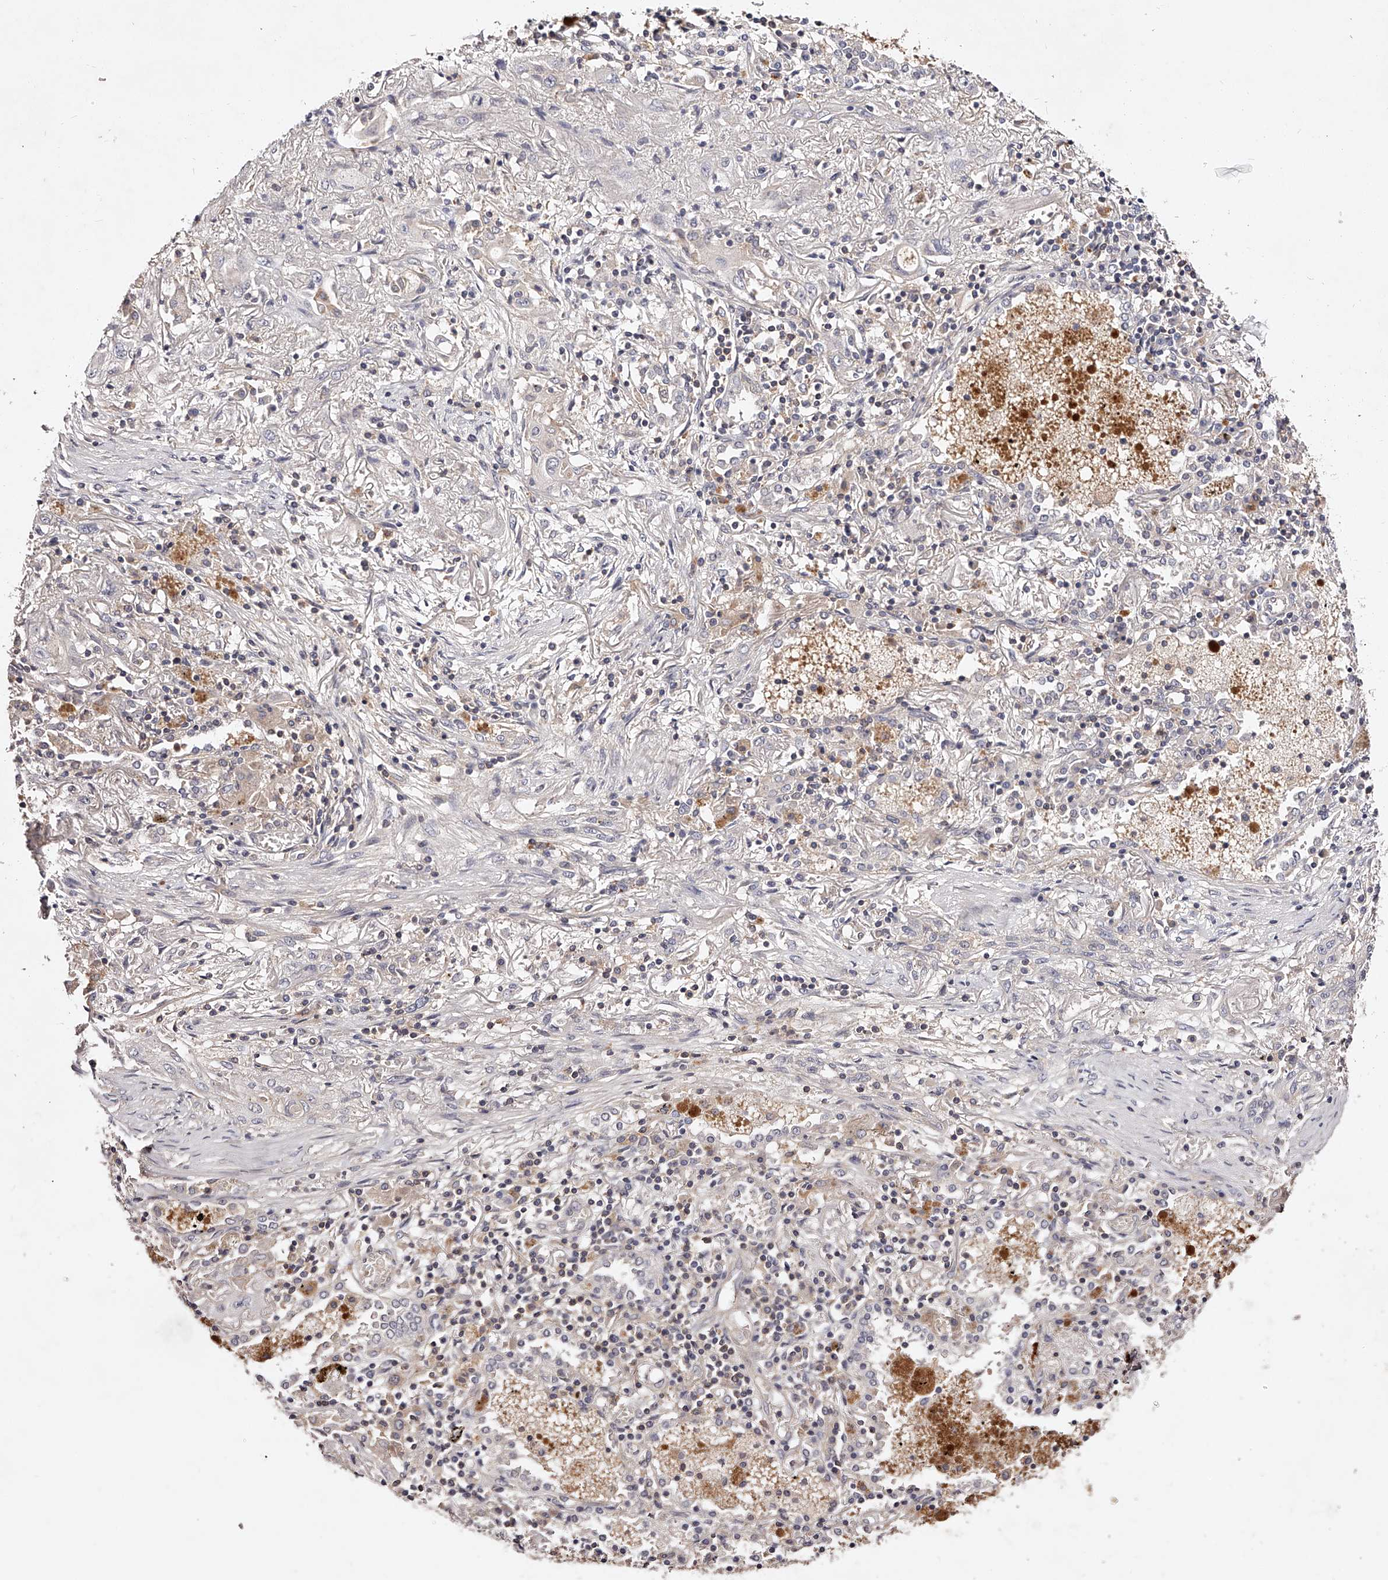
{"staining": {"intensity": "negative", "quantity": "none", "location": "none"}, "tissue": "lung cancer", "cell_type": "Tumor cells", "image_type": "cancer", "snomed": [{"axis": "morphology", "description": "Squamous cell carcinoma, NOS"}, {"axis": "topography", "description": "Lung"}], "caption": "Tumor cells are negative for protein expression in human lung cancer. The staining was performed using DAB (3,3'-diaminobenzidine) to visualize the protein expression in brown, while the nuclei were stained in blue with hematoxylin (Magnification: 20x).", "gene": "PHACTR1", "patient": {"sex": "female", "age": 47}}